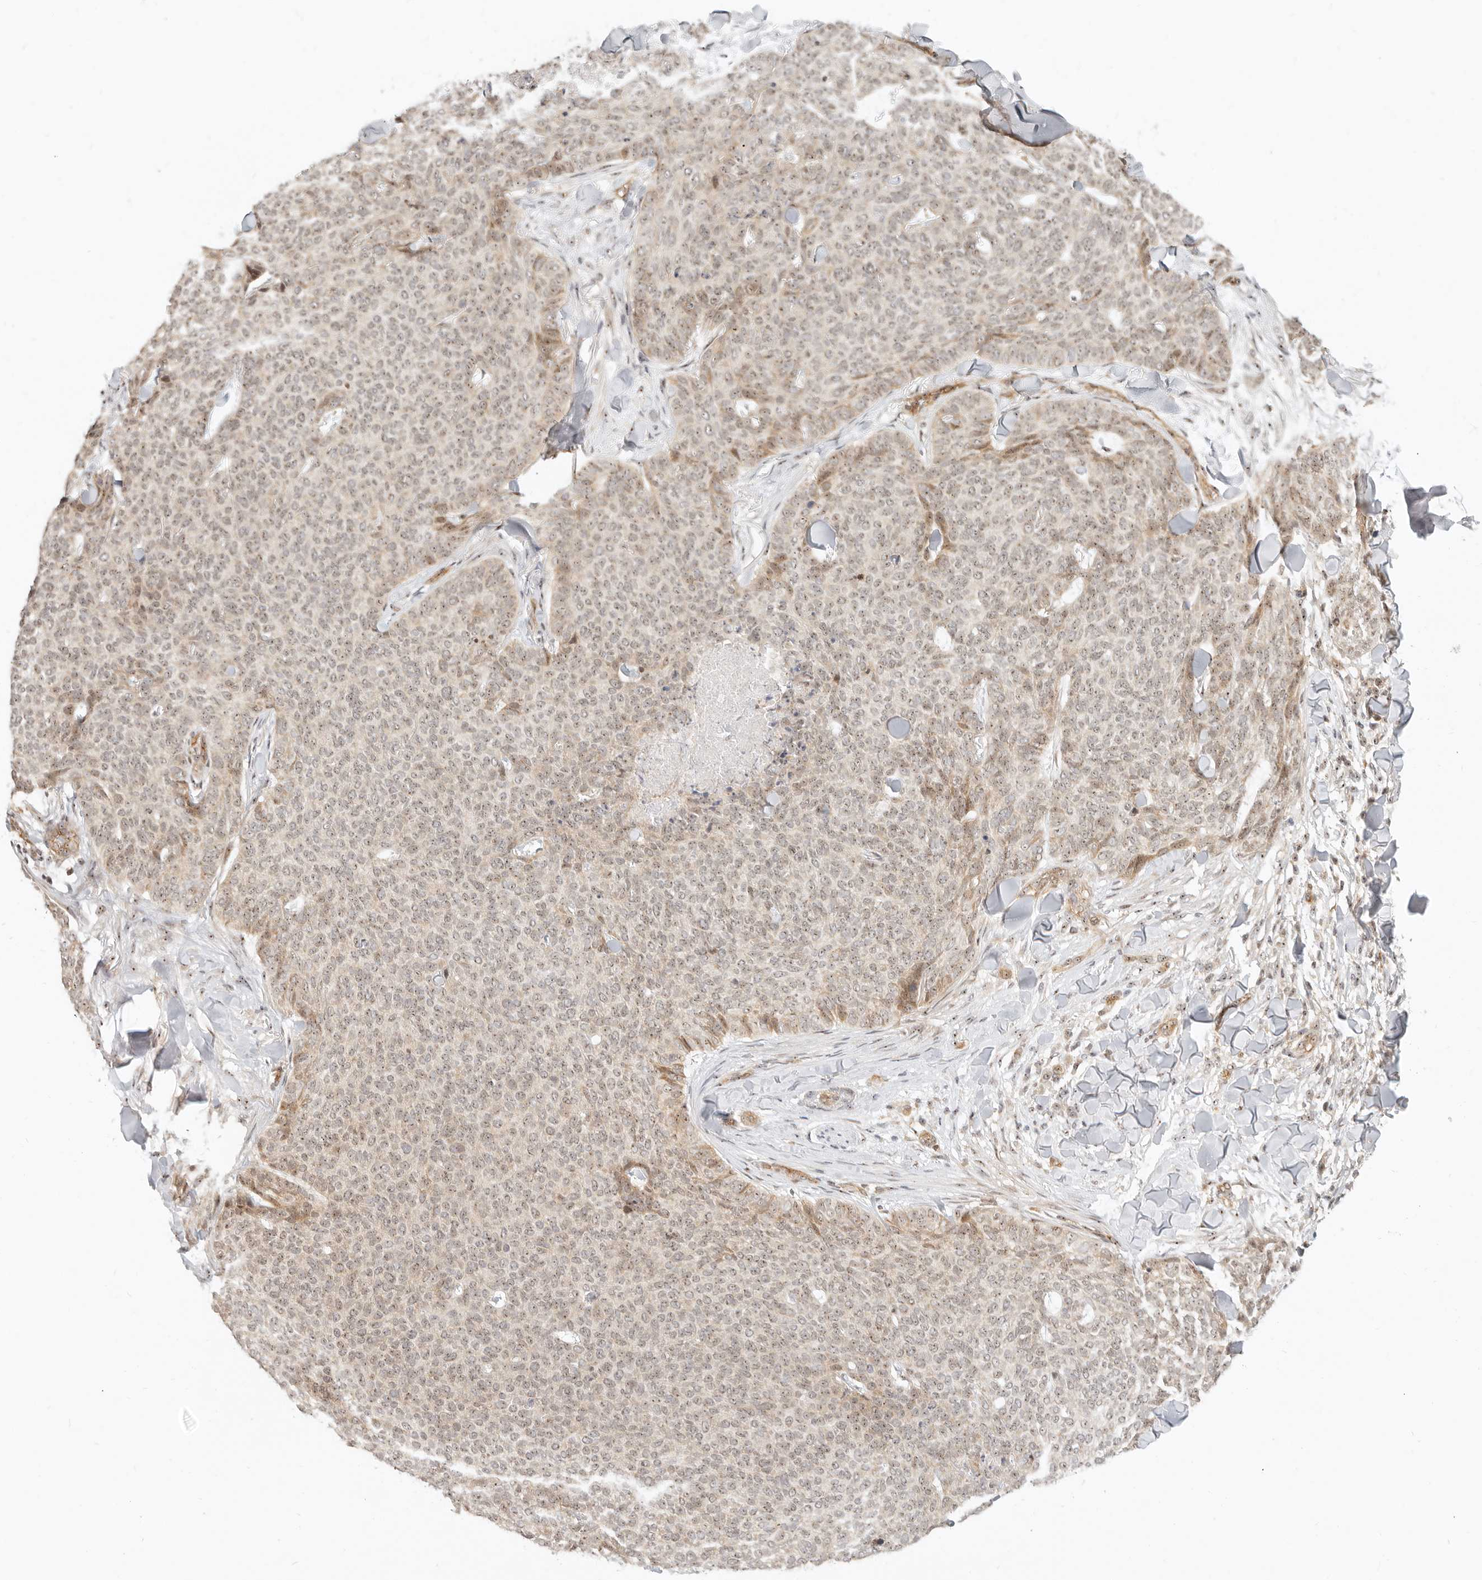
{"staining": {"intensity": "weak", "quantity": ">75%", "location": "cytoplasmic/membranous,nuclear"}, "tissue": "skin cancer", "cell_type": "Tumor cells", "image_type": "cancer", "snomed": [{"axis": "morphology", "description": "Normal tissue, NOS"}, {"axis": "morphology", "description": "Basal cell carcinoma"}, {"axis": "topography", "description": "Skin"}], "caption": "Immunohistochemistry photomicrograph of neoplastic tissue: human skin basal cell carcinoma stained using immunohistochemistry reveals low levels of weak protein expression localized specifically in the cytoplasmic/membranous and nuclear of tumor cells, appearing as a cytoplasmic/membranous and nuclear brown color.", "gene": "BAP1", "patient": {"sex": "male", "age": 50}}